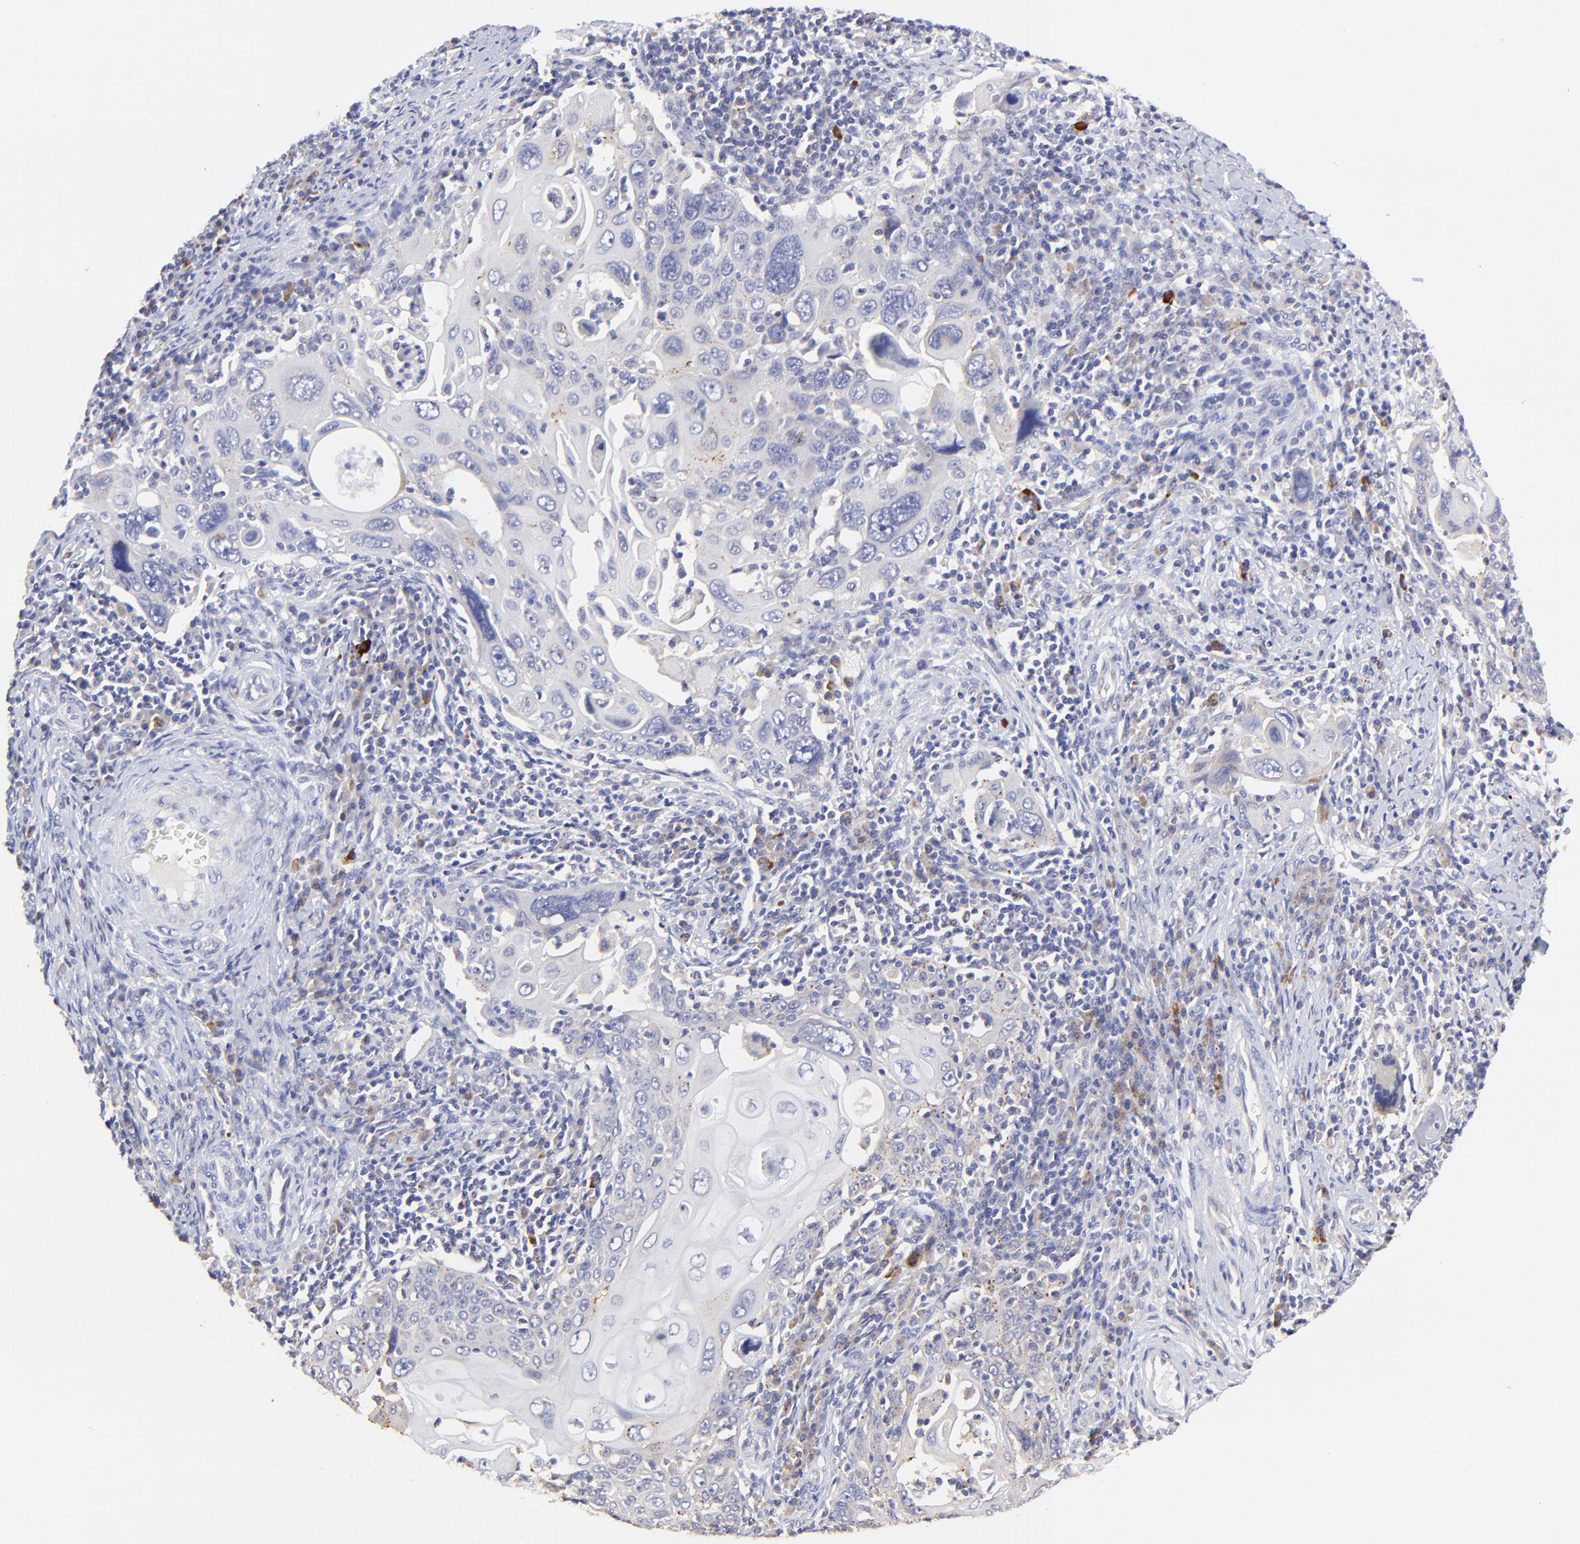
{"staining": {"intensity": "negative", "quantity": "none", "location": "none"}, "tissue": "cervical cancer", "cell_type": "Tumor cells", "image_type": "cancer", "snomed": [{"axis": "morphology", "description": "Squamous cell carcinoma, NOS"}, {"axis": "topography", "description": "Cervix"}], "caption": "Immunohistochemistry (IHC) image of human cervical squamous cell carcinoma stained for a protein (brown), which shows no staining in tumor cells.", "gene": "LHFPL1", "patient": {"sex": "female", "age": 54}}